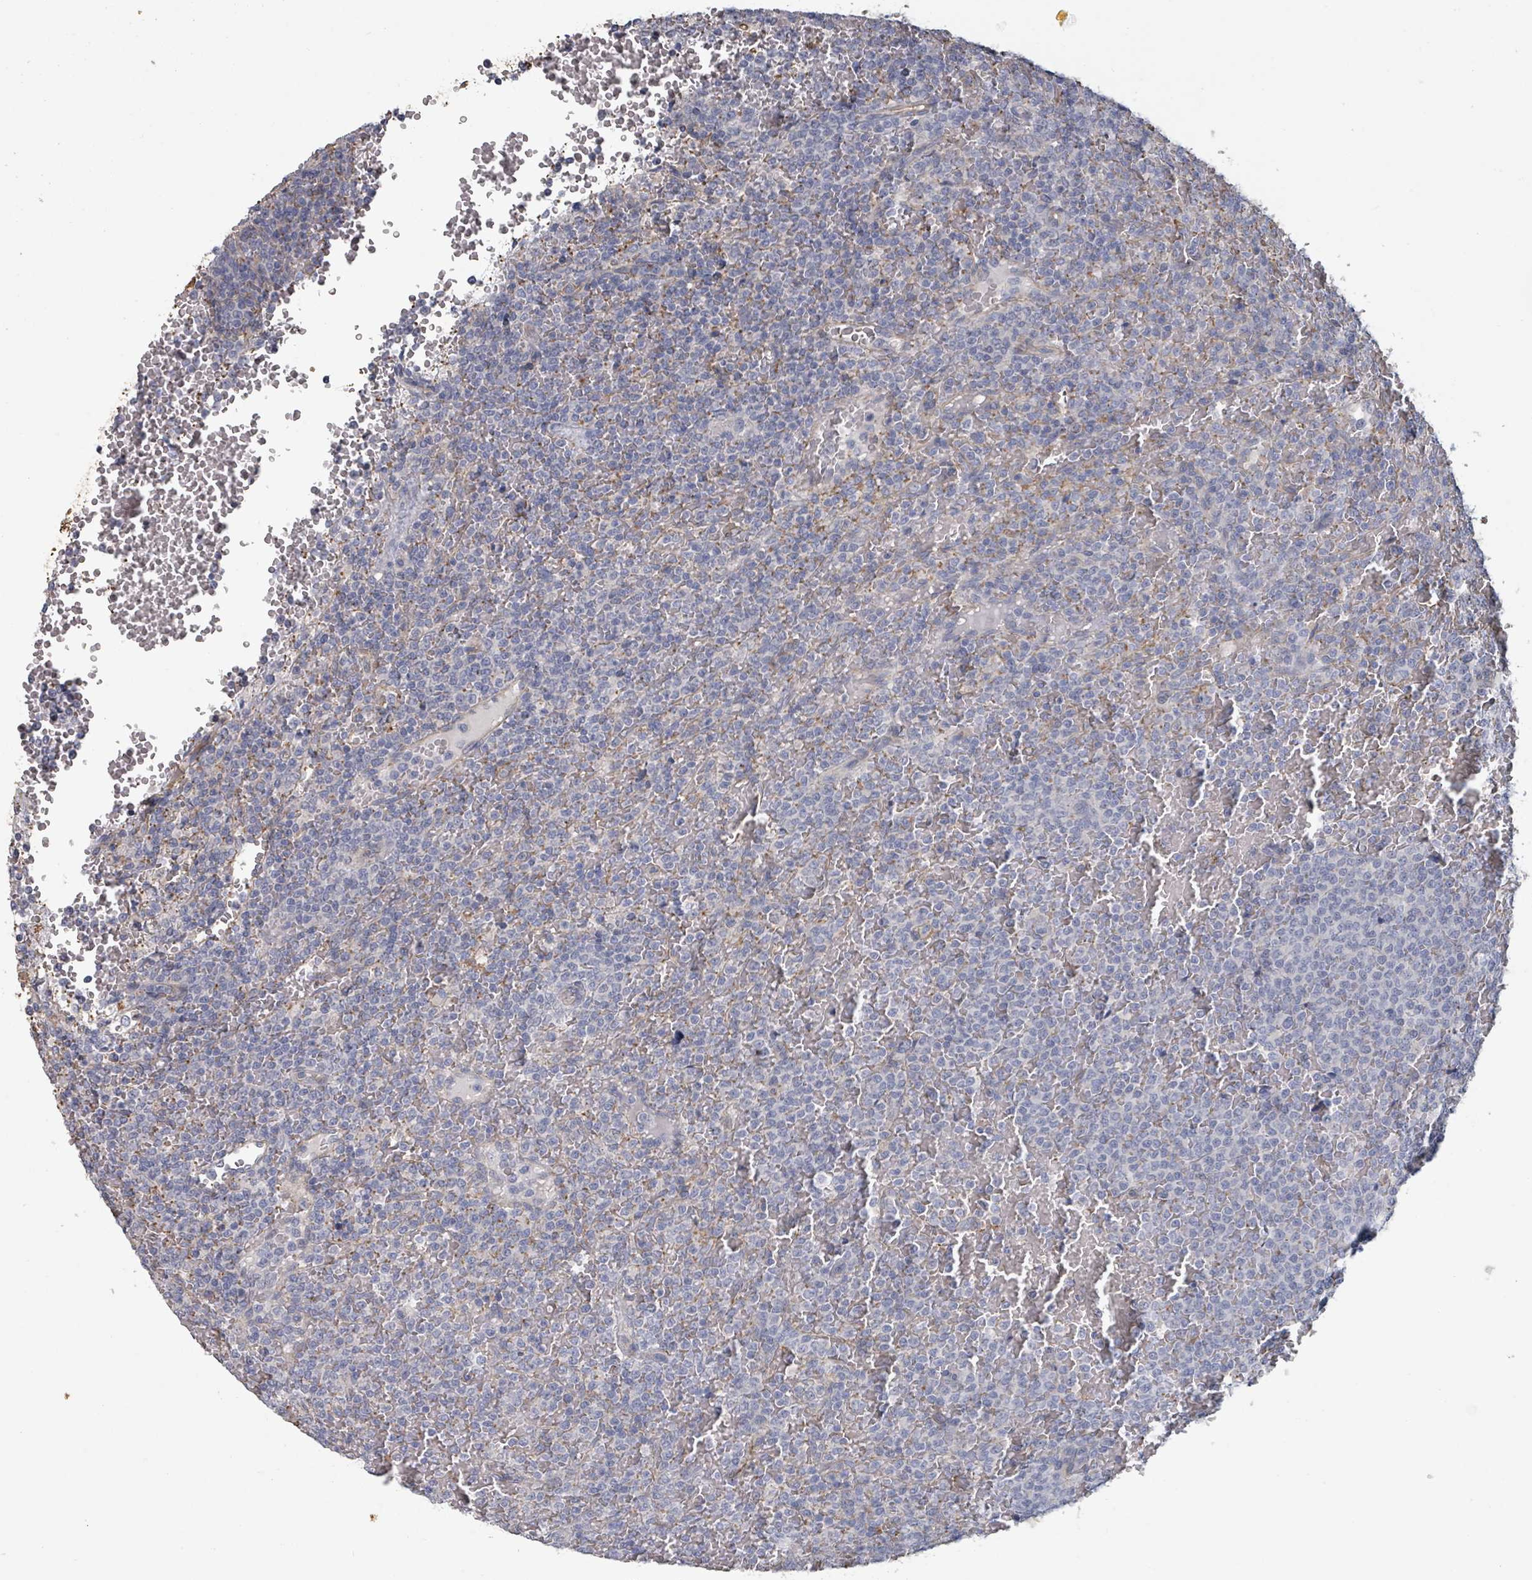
{"staining": {"intensity": "negative", "quantity": "none", "location": "none"}, "tissue": "lymphoma", "cell_type": "Tumor cells", "image_type": "cancer", "snomed": [{"axis": "morphology", "description": "Malignant lymphoma, non-Hodgkin's type, Low grade"}, {"axis": "topography", "description": "Spleen"}], "caption": "The immunohistochemistry (IHC) histopathology image has no significant positivity in tumor cells of lymphoma tissue. (Stains: DAB IHC with hematoxylin counter stain, Microscopy: brightfield microscopy at high magnification).", "gene": "PLAUR", "patient": {"sex": "male", "age": 60}}